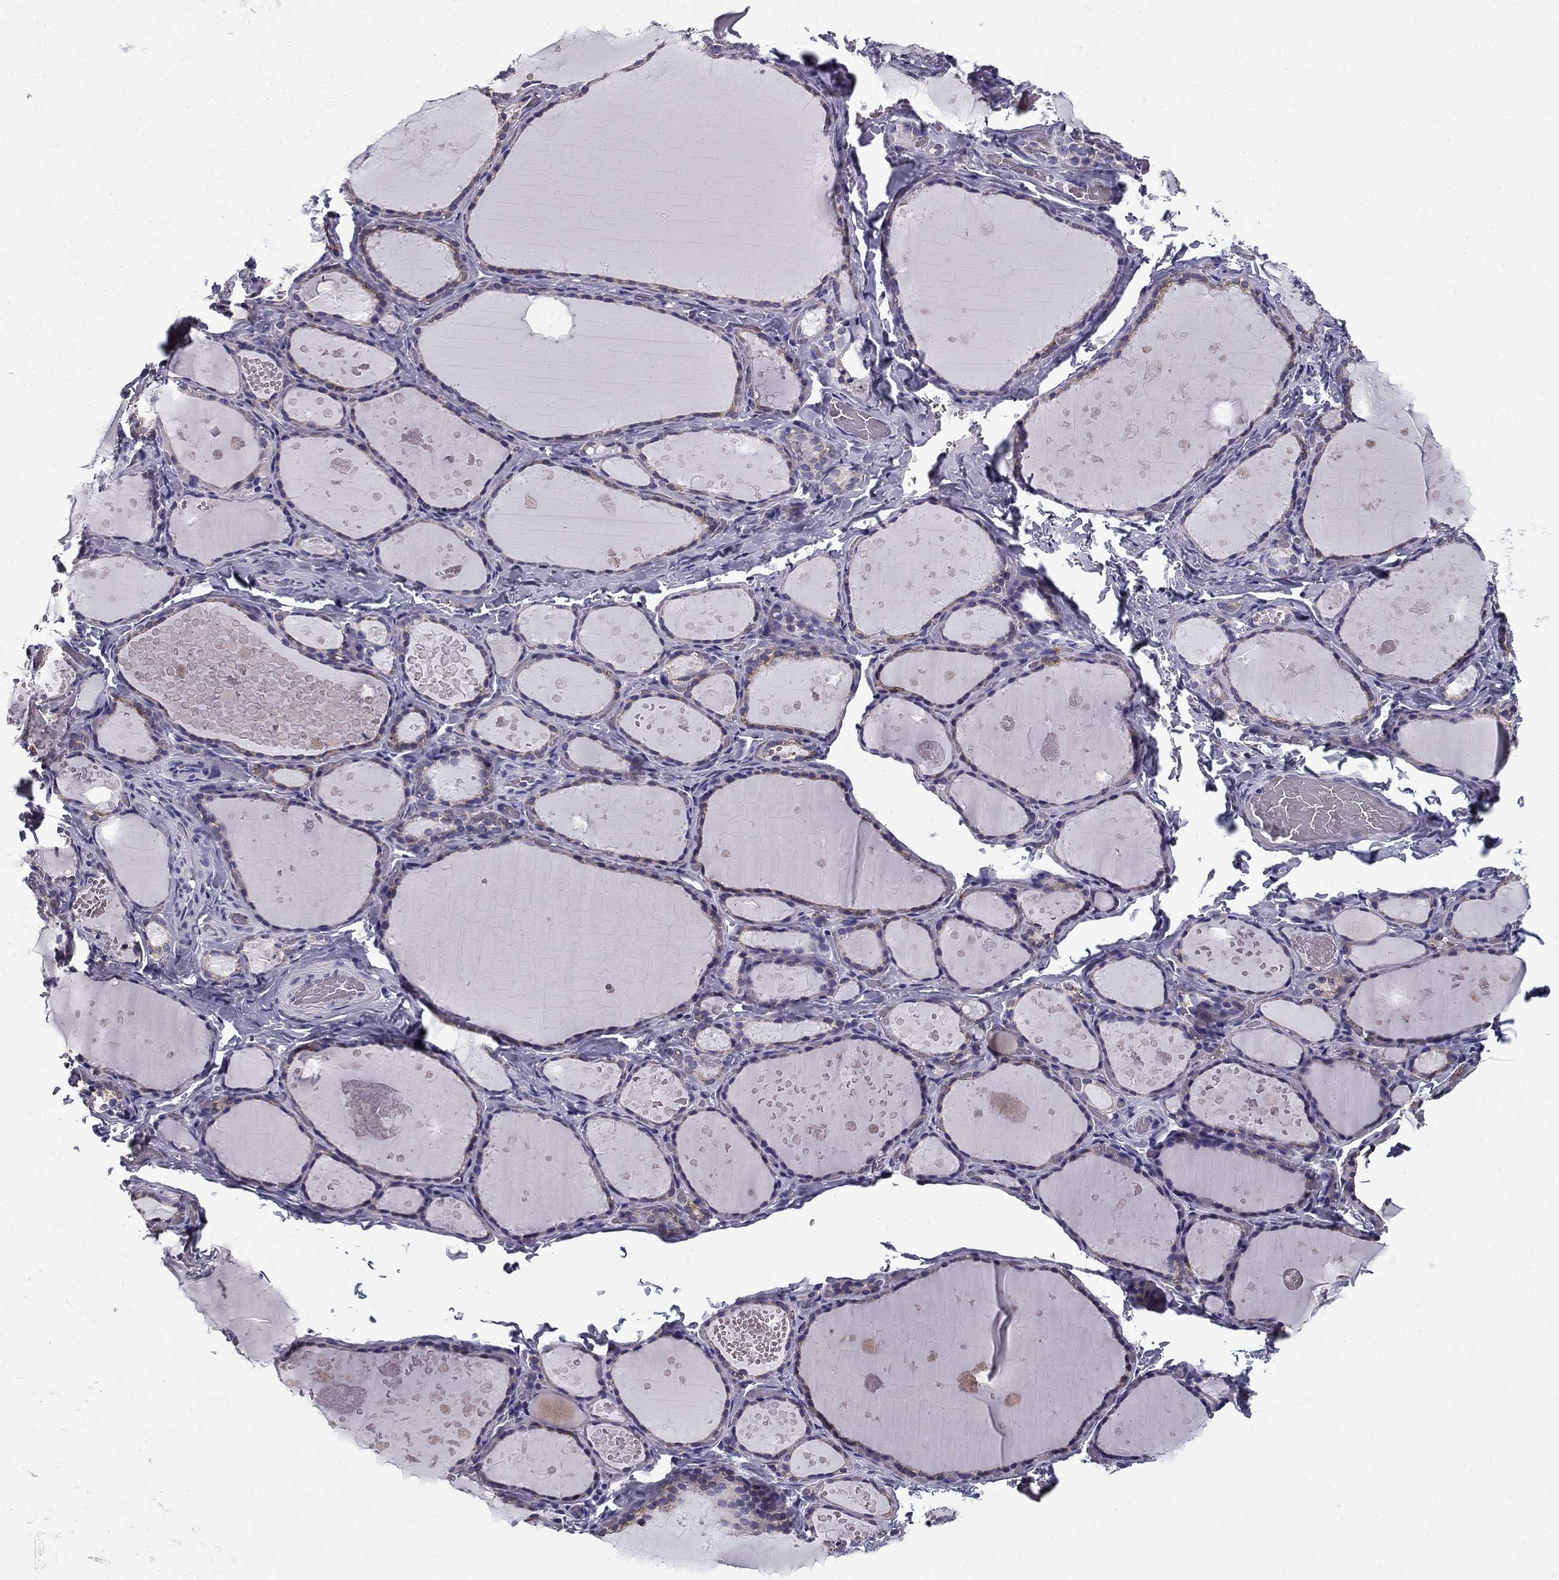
{"staining": {"intensity": "moderate", "quantity": "<25%", "location": "cytoplasmic/membranous"}, "tissue": "thyroid gland", "cell_type": "Glandular cells", "image_type": "normal", "snomed": [{"axis": "morphology", "description": "Normal tissue, NOS"}, {"axis": "topography", "description": "Thyroid gland"}], "caption": "Immunohistochemistry (IHC) of unremarkable thyroid gland shows low levels of moderate cytoplasmic/membranous staining in about <25% of glandular cells. Nuclei are stained in blue.", "gene": "TMED3", "patient": {"sex": "female", "age": 56}}